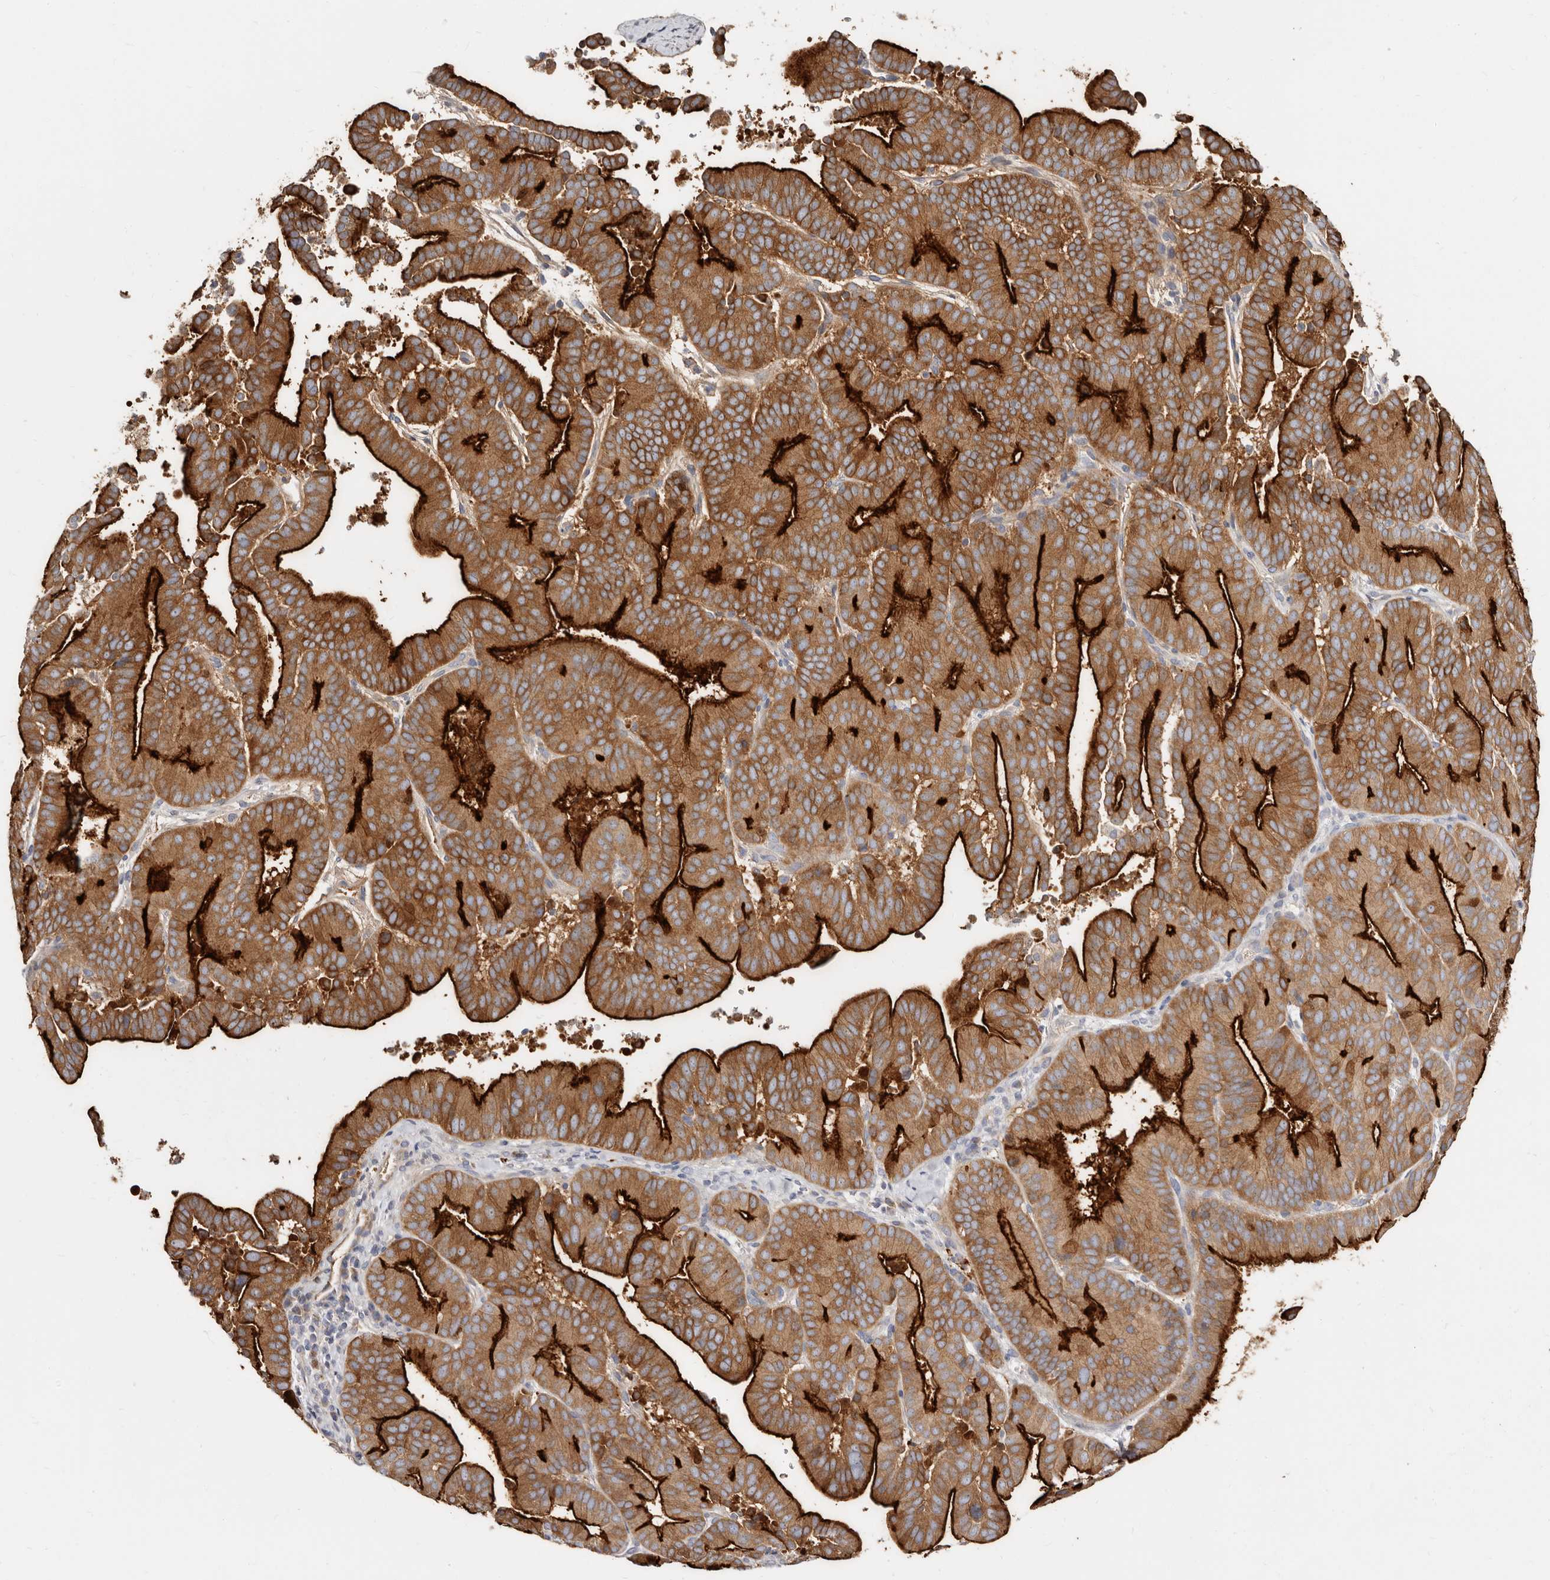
{"staining": {"intensity": "strong", "quantity": ">75%", "location": "cytoplasmic/membranous"}, "tissue": "liver cancer", "cell_type": "Tumor cells", "image_type": "cancer", "snomed": [{"axis": "morphology", "description": "Cholangiocarcinoma"}, {"axis": "topography", "description": "Liver"}], "caption": "Cholangiocarcinoma (liver) stained with immunohistochemistry shows strong cytoplasmic/membranous positivity in approximately >75% of tumor cells.", "gene": "BAIAP2L1", "patient": {"sex": "female", "age": 75}}